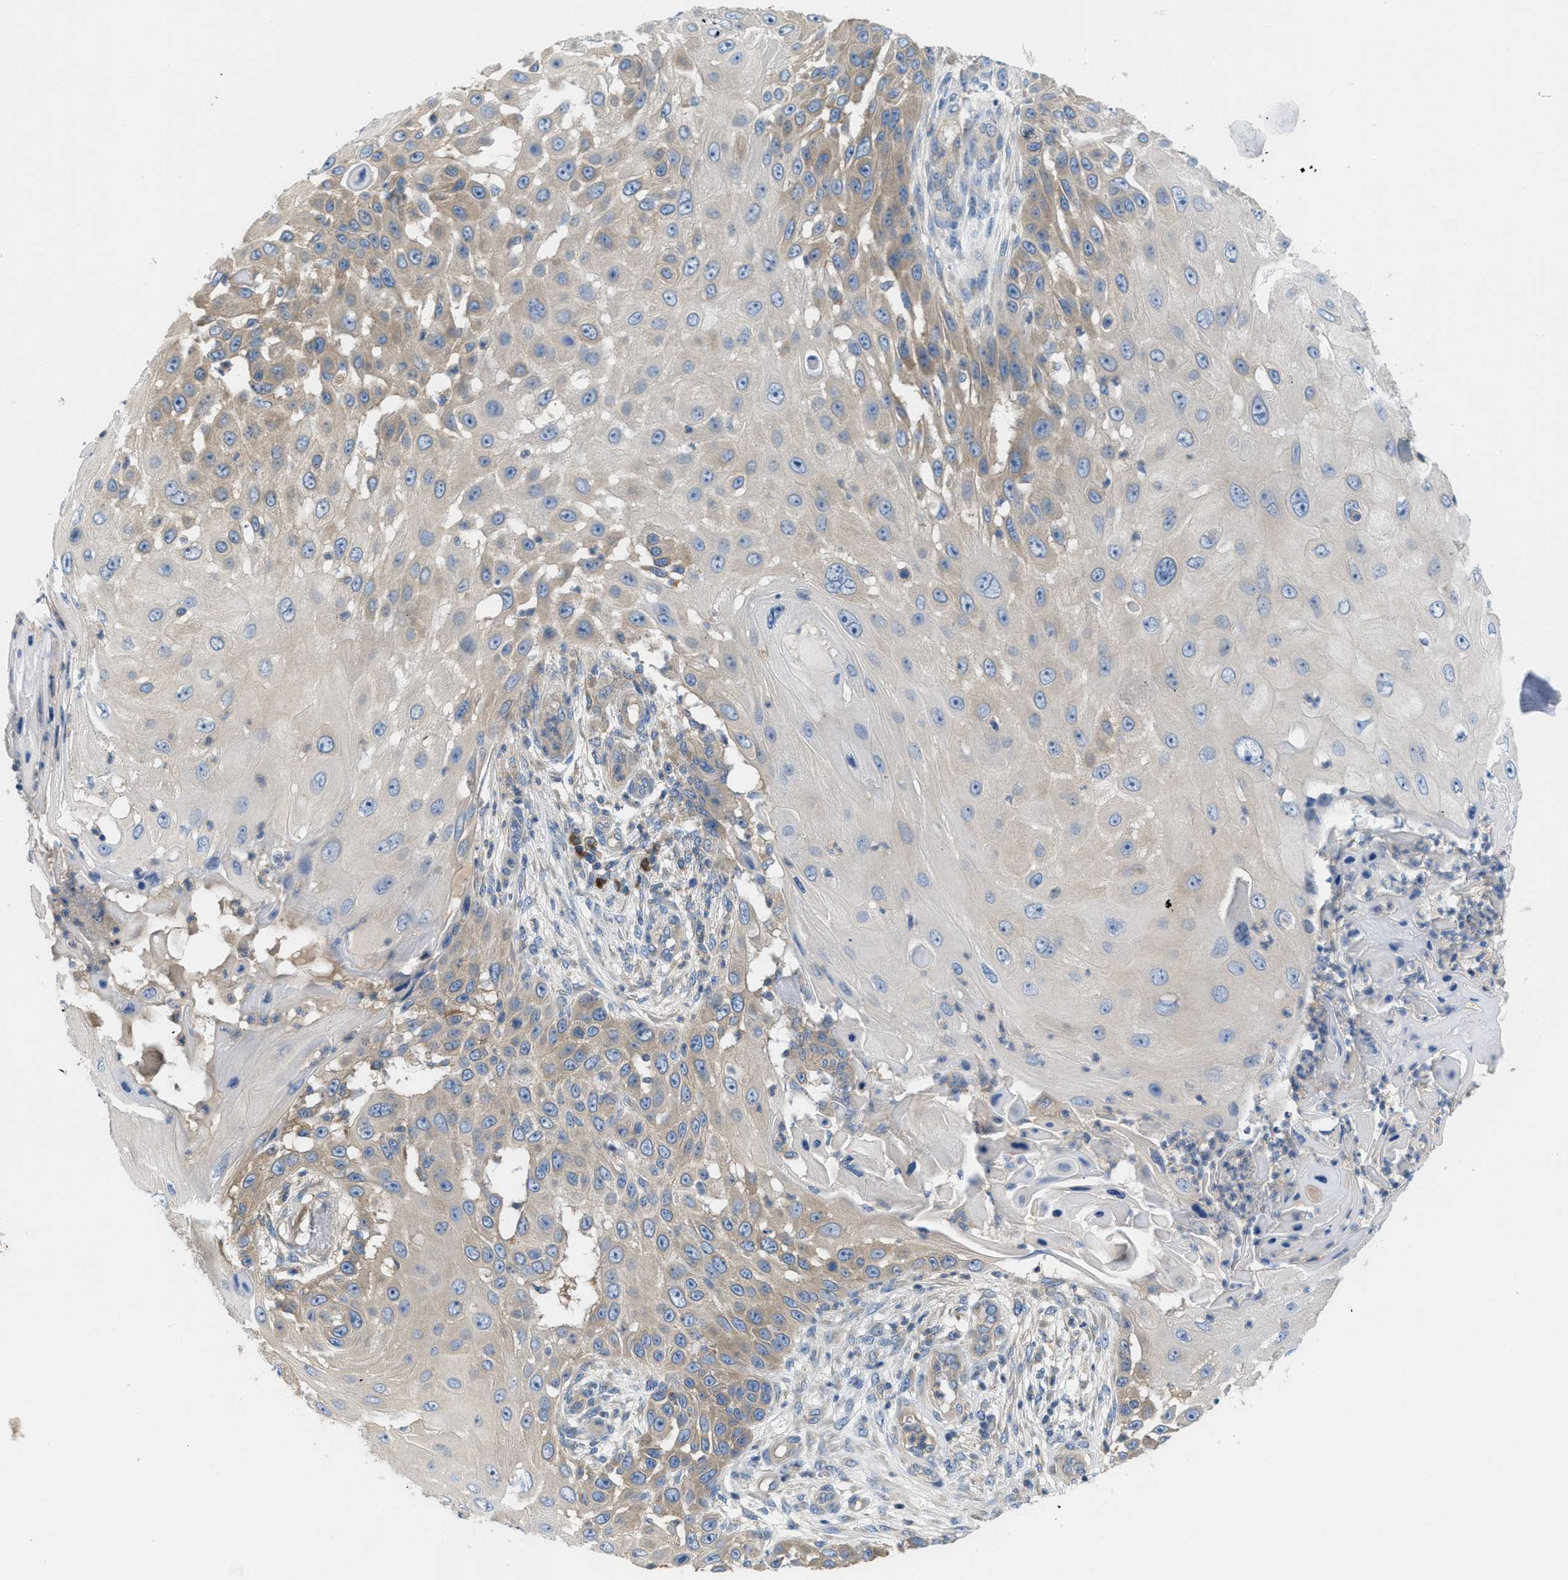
{"staining": {"intensity": "weak", "quantity": "<25%", "location": "cytoplasmic/membranous"}, "tissue": "skin cancer", "cell_type": "Tumor cells", "image_type": "cancer", "snomed": [{"axis": "morphology", "description": "Squamous cell carcinoma, NOS"}, {"axis": "topography", "description": "Skin"}], "caption": "Tumor cells show no significant positivity in skin squamous cell carcinoma.", "gene": "UBA5", "patient": {"sex": "female", "age": 44}}